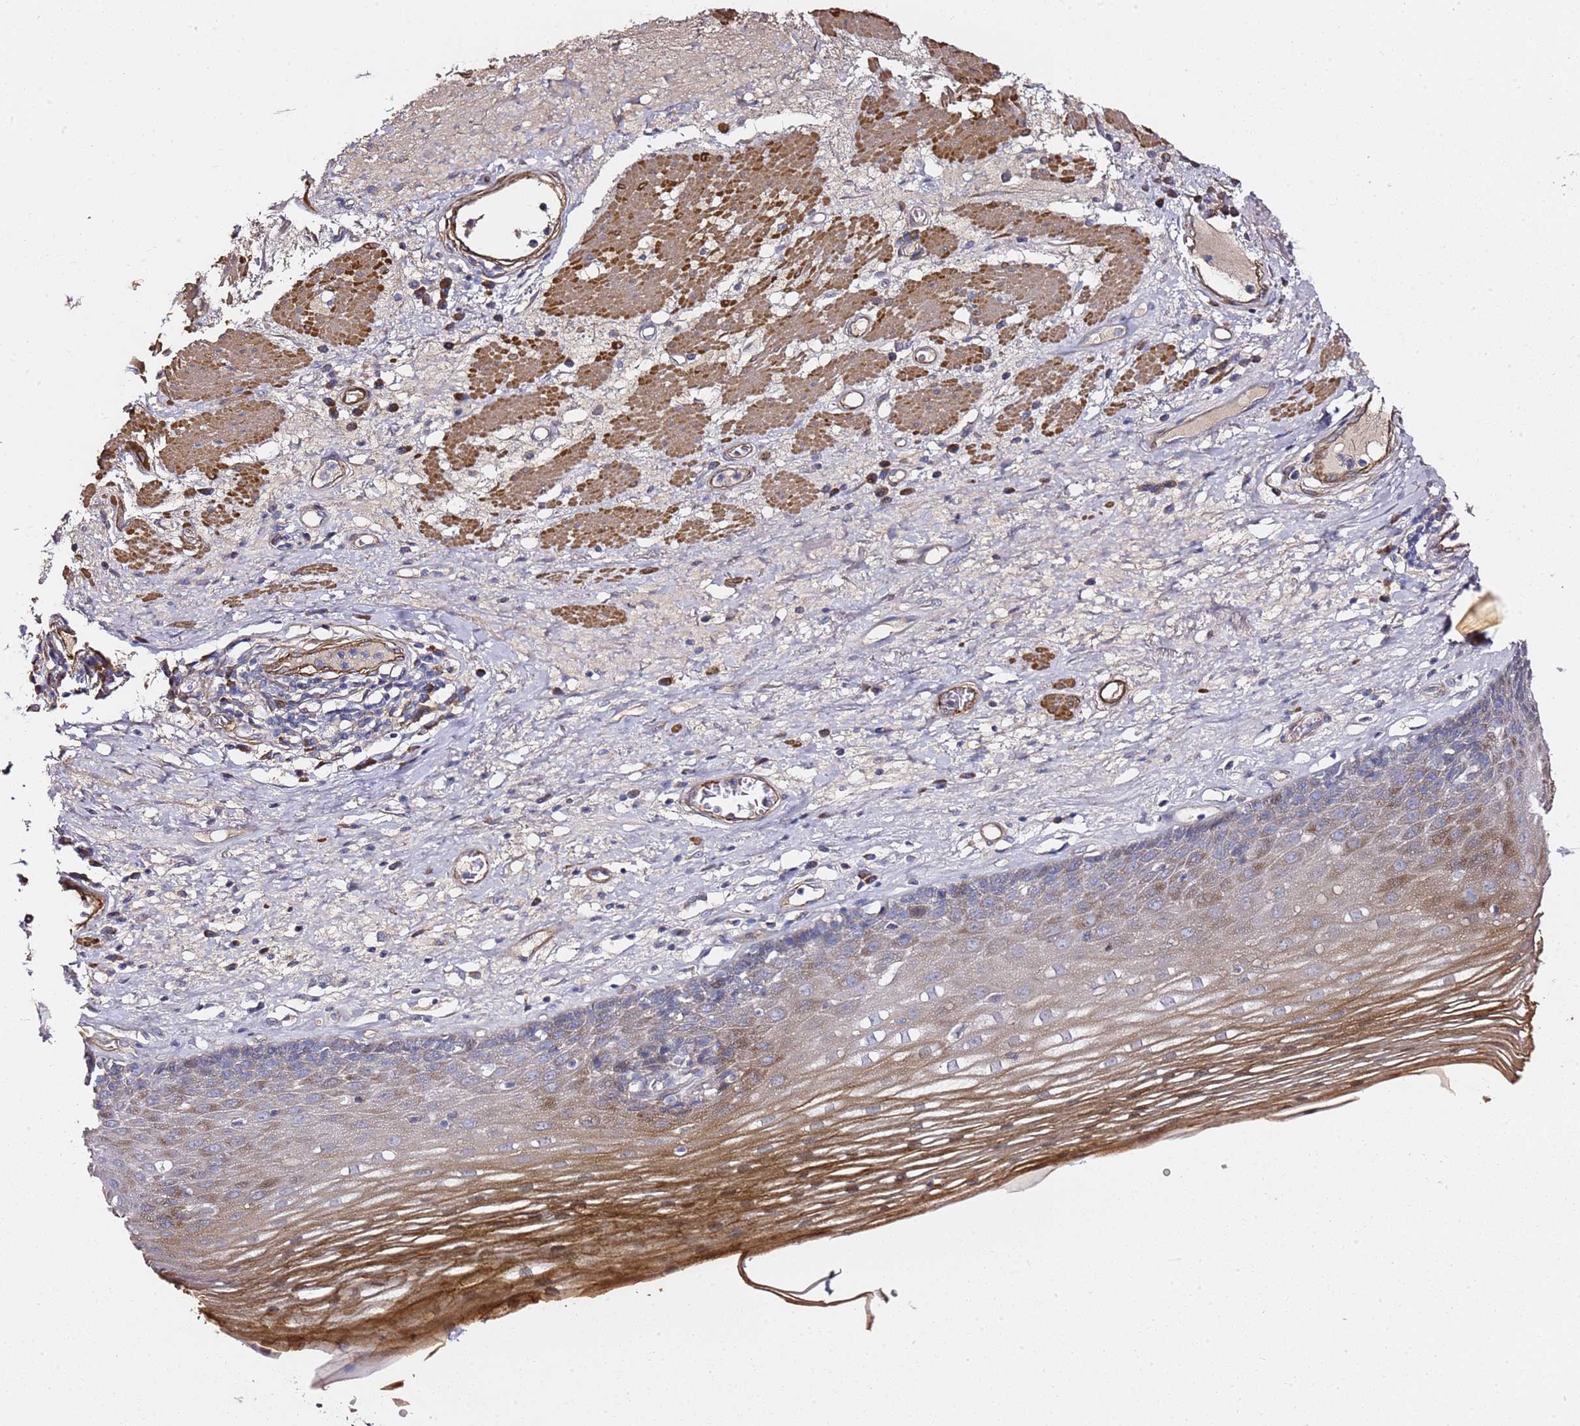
{"staining": {"intensity": "moderate", "quantity": "<25%", "location": "cytoplasmic/membranous"}, "tissue": "esophagus", "cell_type": "Squamous epithelial cells", "image_type": "normal", "snomed": [{"axis": "morphology", "description": "Normal tissue, NOS"}, {"axis": "topography", "description": "Esophagus"}], "caption": "Protein staining of normal esophagus reveals moderate cytoplasmic/membranous staining in about <25% of squamous epithelial cells. The protein of interest is shown in brown color, while the nuclei are stained blue.", "gene": "EPS8L1", "patient": {"sex": "male", "age": 62}}